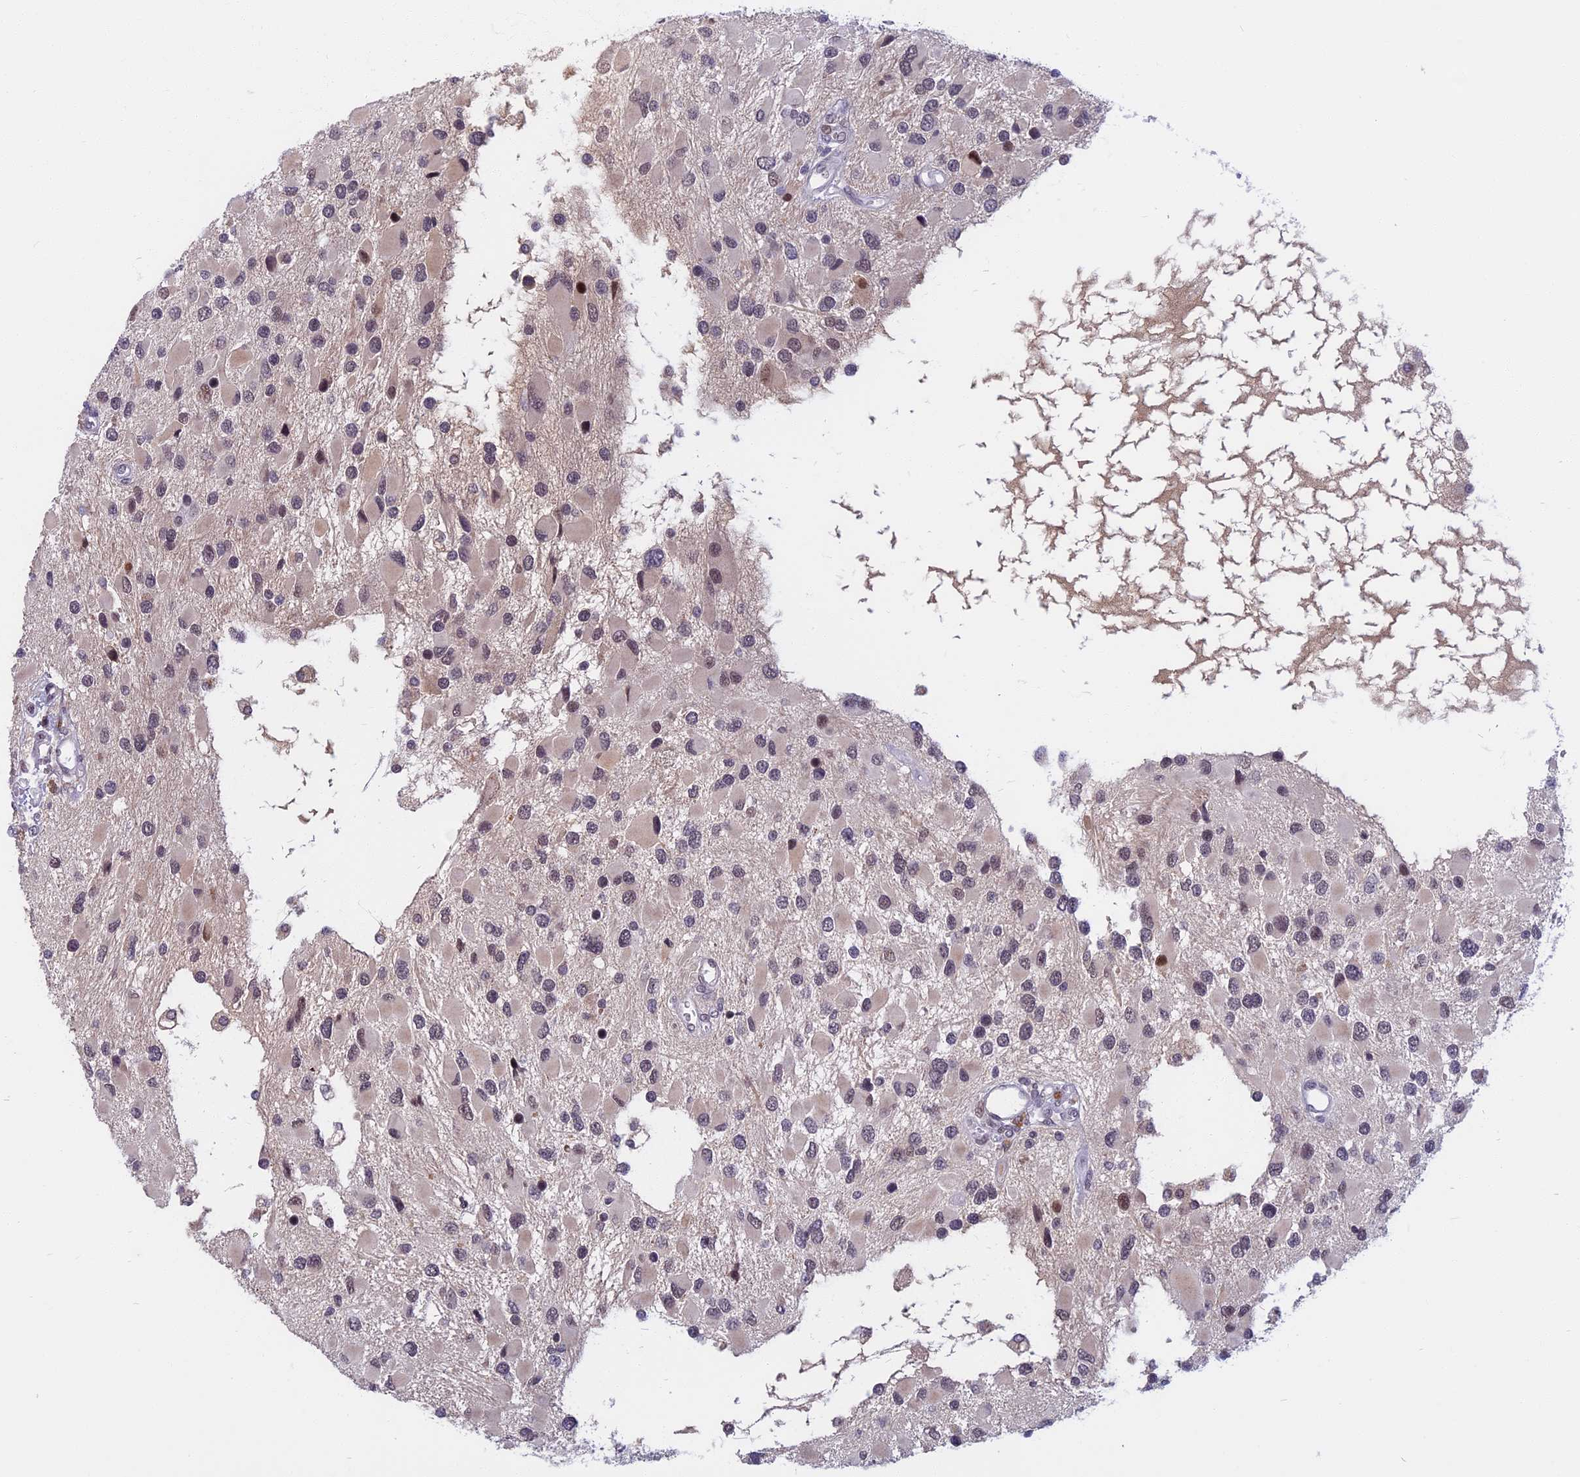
{"staining": {"intensity": "moderate", "quantity": "<25%", "location": "nuclear"}, "tissue": "glioma", "cell_type": "Tumor cells", "image_type": "cancer", "snomed": [{"axis": "morphology", "description": "Glioma, malignant, High grade"}, {"axis": "topography", "description": "Brain"}], "caption": "A micrograph of human malignant glioma (high-grade) stained for a protein reveals moderate nuclear brown staining in tumor cells. (DAB IHC with brightfield microscopy, high magnification).", "gene": "CDC7", "patient": {"sex": "male", "age": 53}}